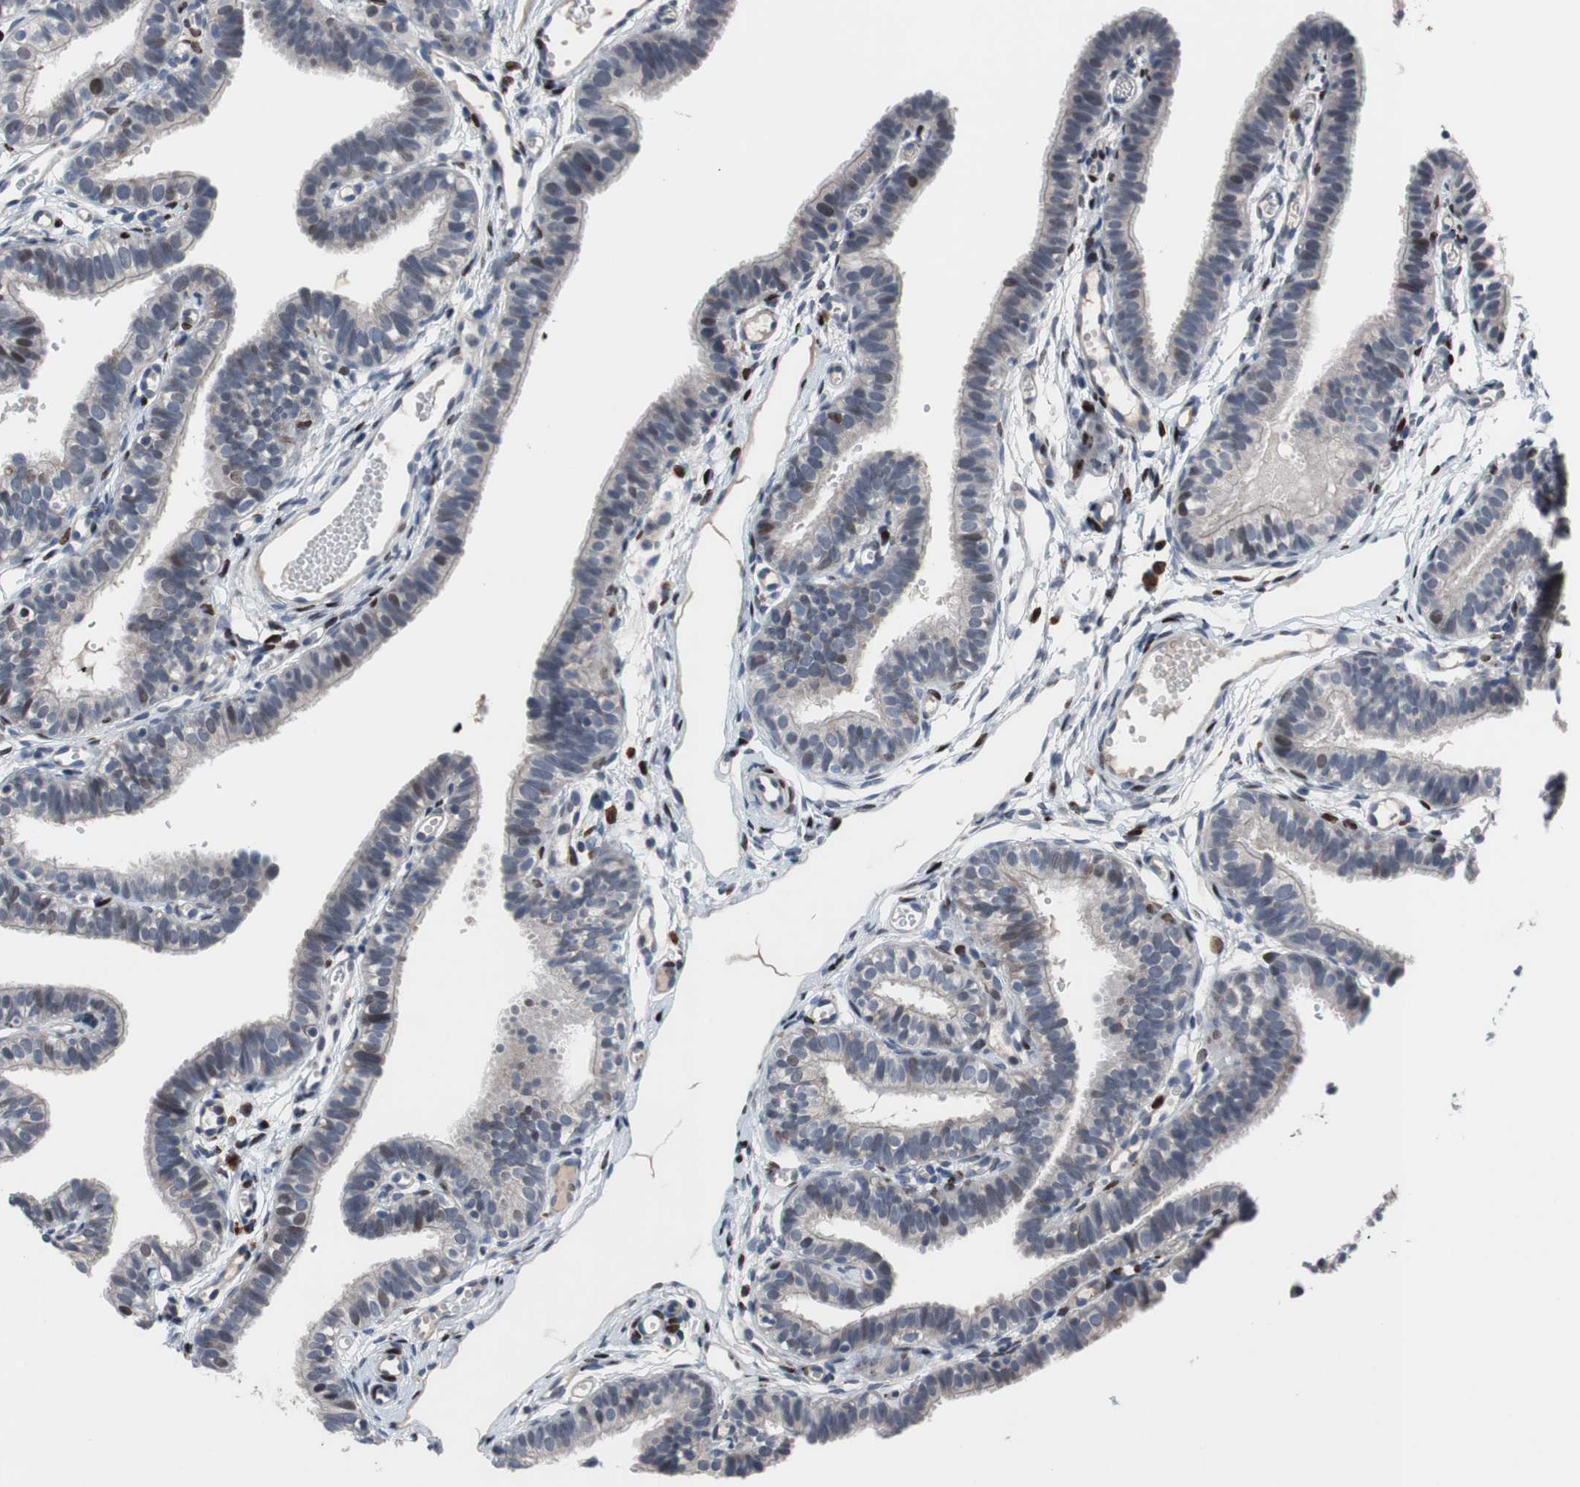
{"staining": {"intensity": "weak", "quantity": "<25%", "location": "cytoplasmic/membranous,nuclear"}, "tissue": "fallopian tube", "cell_type": "Glandular cells", "image_type": "normal", "snomed": [{"axis": "morphology", "description": "Normal tissue, NOS"}, {"axis": "topography", "description": "Fallopian tube"}, {"axis": "topography", "description": "Placenta"}], "caption": "This is a image of immunohistochemistry (IHC) staining of normal fallopian tube, which shows no expression in glandular cells. (Stains: DAB IHC with hematoxylin counter stain, Microscopy: brightfield microscopy at high magnification).", "gene": "MUTYH", "patient": {"sex": "female", "age": 34}}